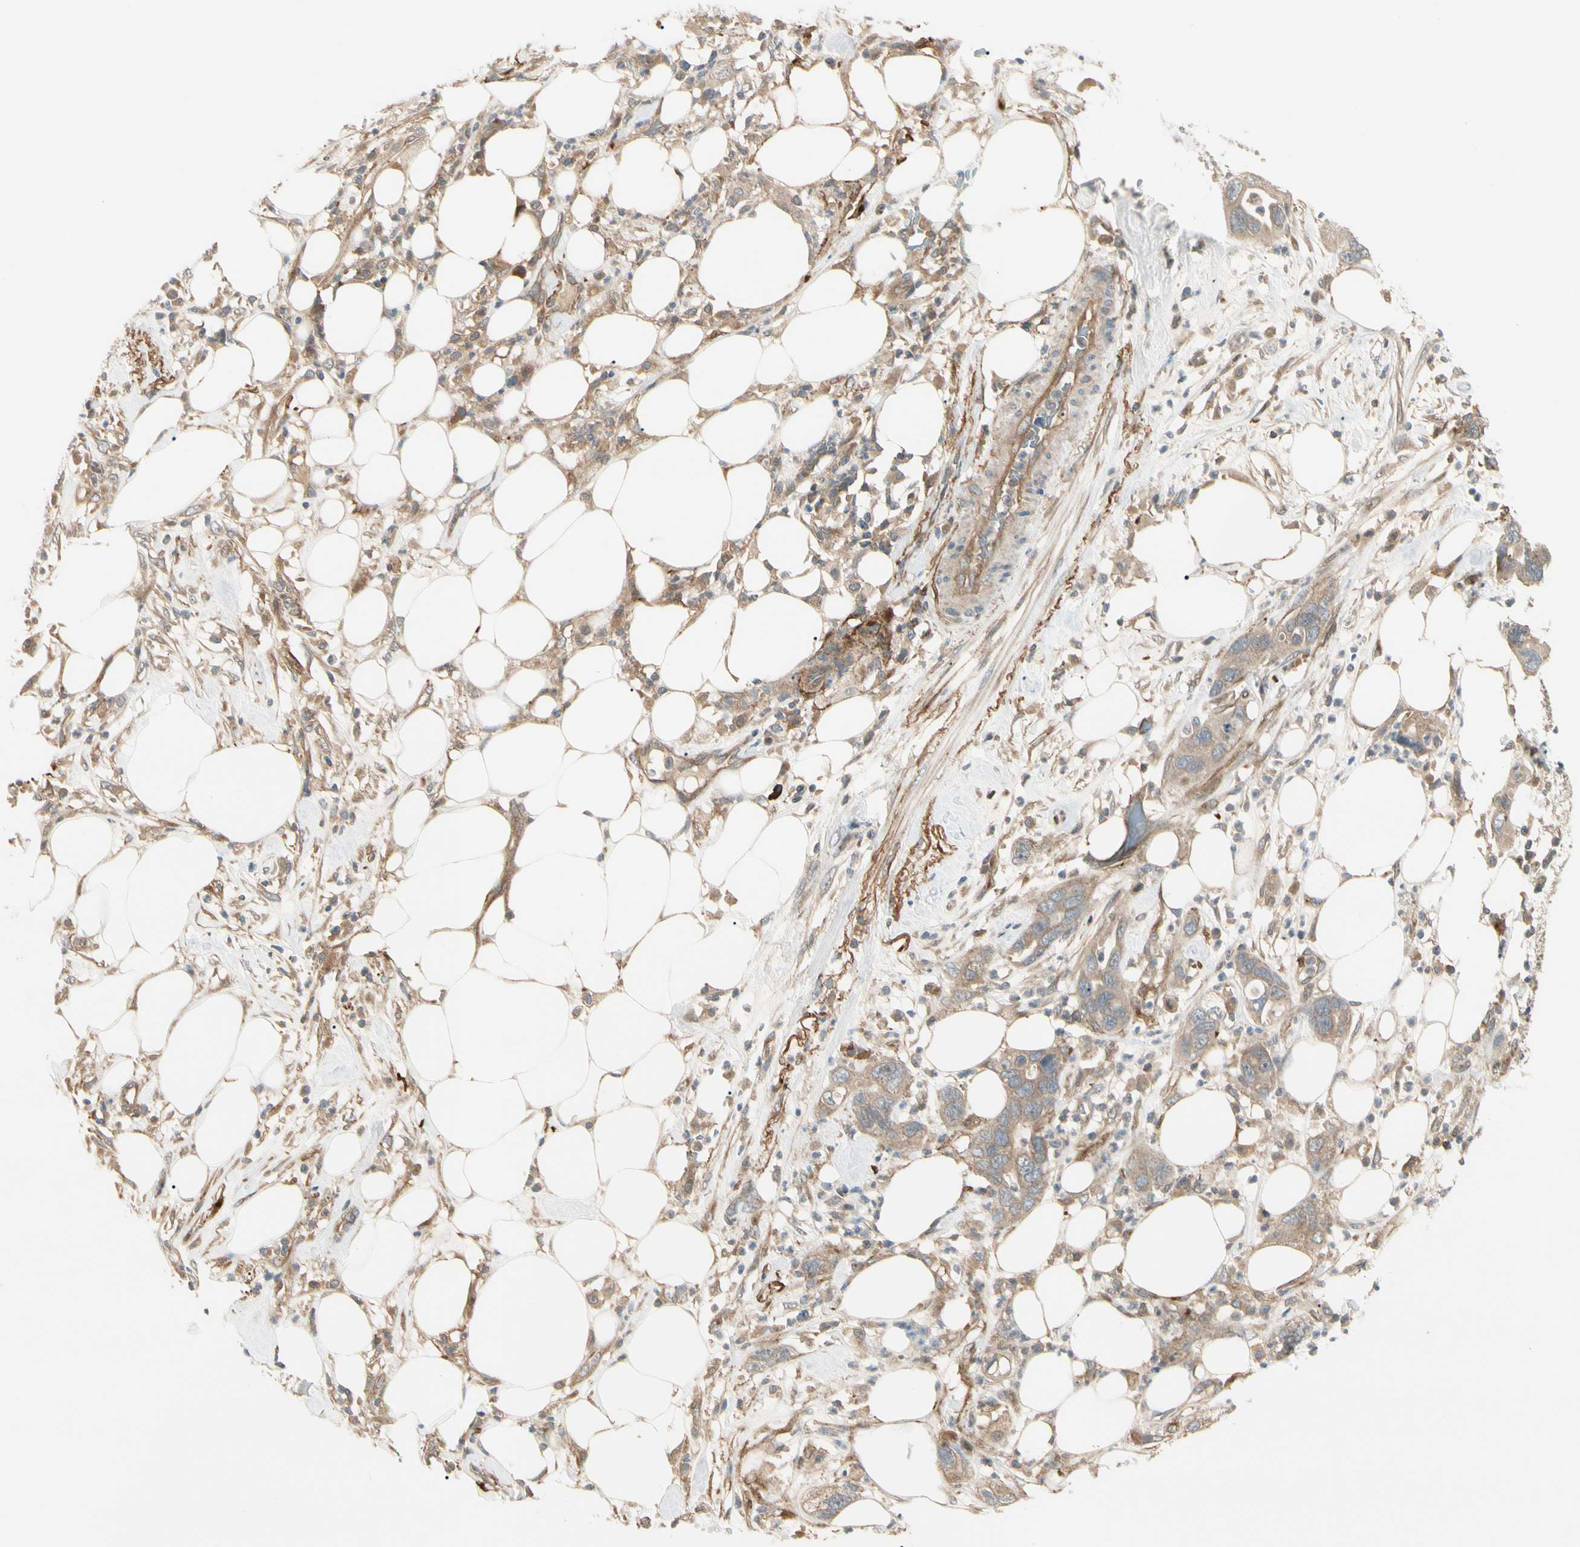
{"staining": {"intensity": "moderate", "quantity": ">75%", "location": "cytoplasmic/membranous"}, "tissue": "pancreatic cancer", "cell_type": "Tumor cells", "image_type": "cancer", "snomed": [{"axis": "morphology", "description": "Adenocarcinoma, NOS"}, {"axis": "topography", "description": "Pancreas"}], "caption": "Immunohistochemical staining of human pancreatic cancer exhibits medium levels of moderate cytoplasmic/membranous positivity in approximately >75% of tumor cells.", "gene": "F2R", "patient": {"sex": "female", "age": 71}}